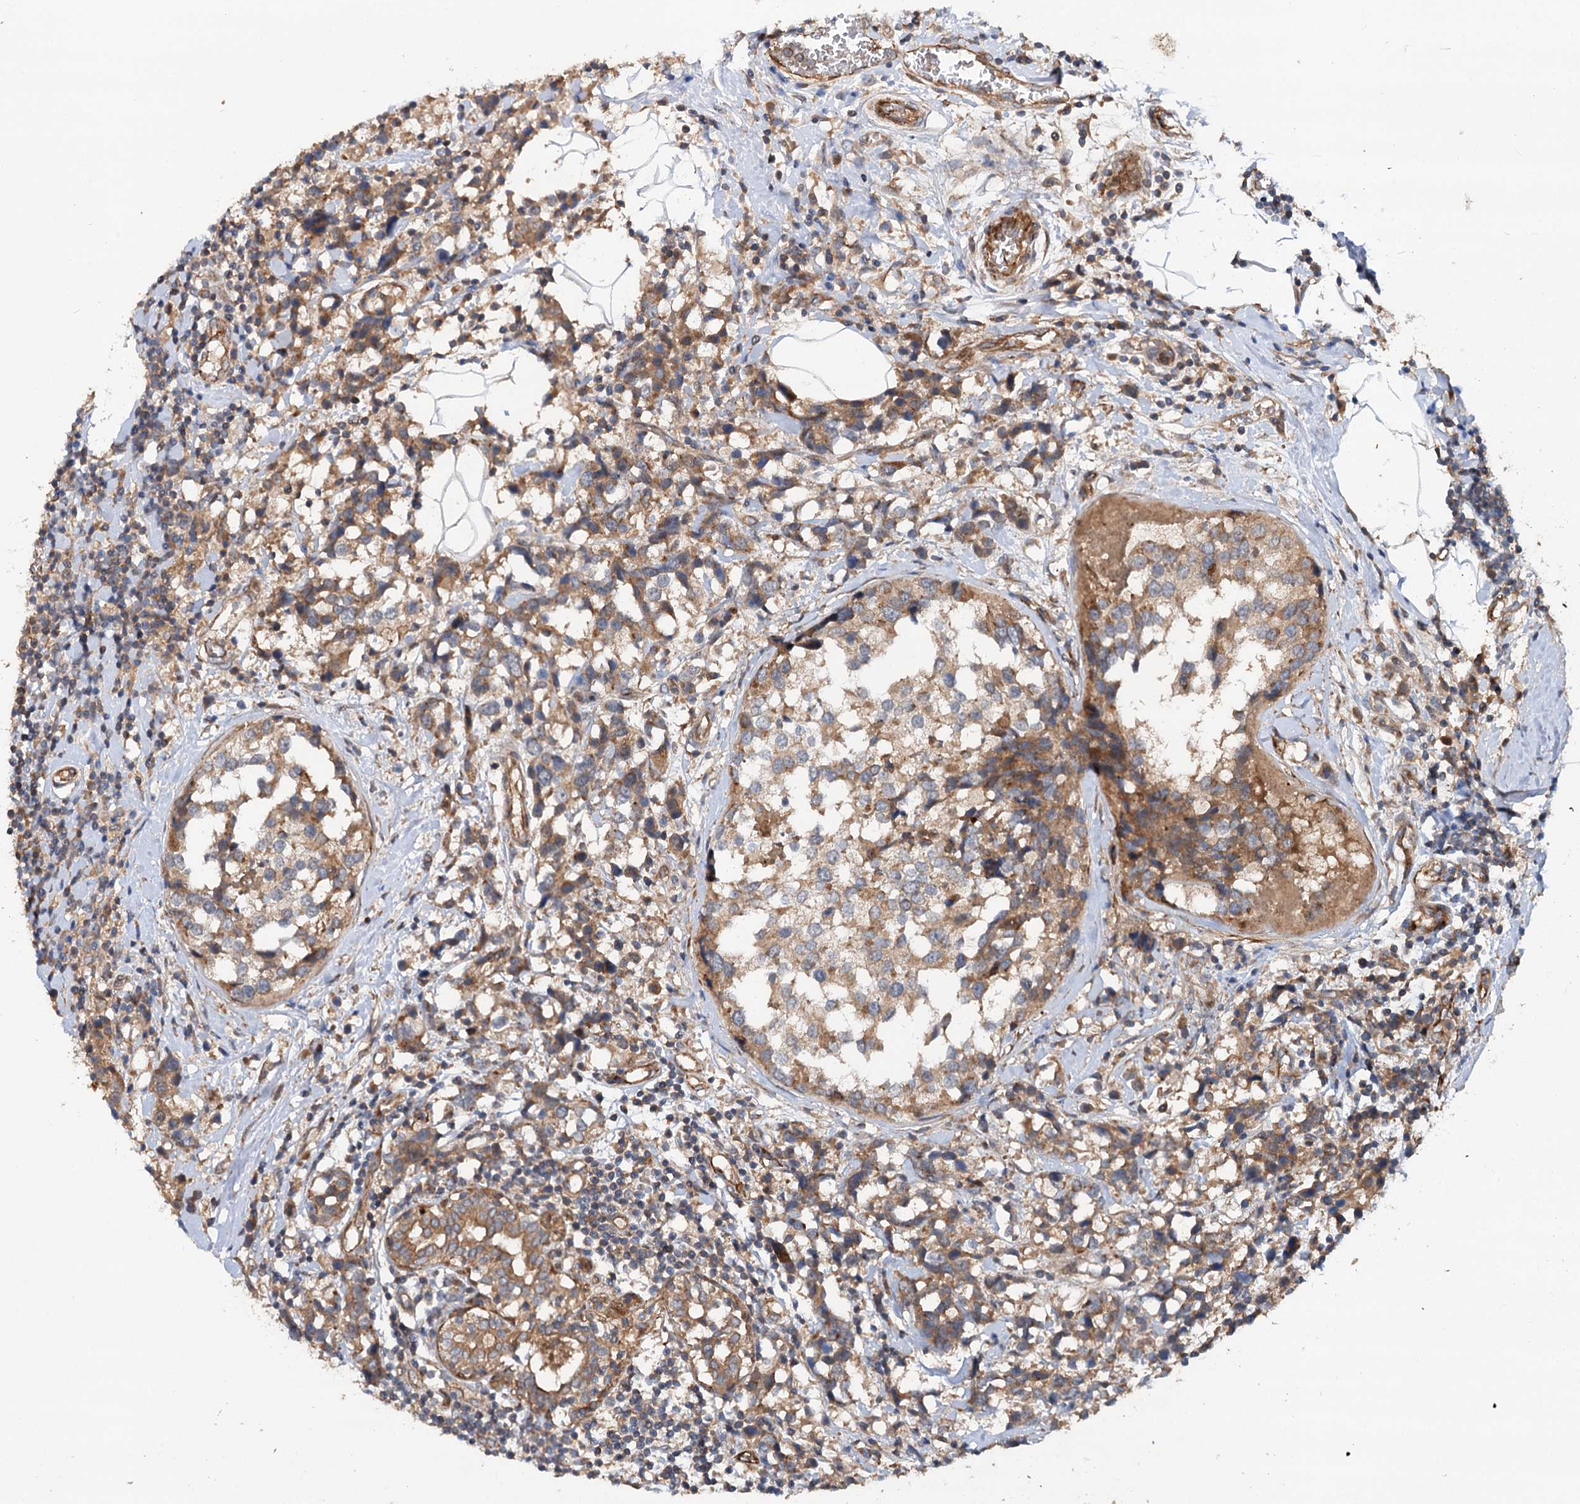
{"staining": {"intensity": "moderate", "quantity": "25%-75%", "location": "cytoplasmic/membranous"}, "tissue": "breast cancer", "cell_type": "Tumor cells", "image_type": "cancer", "snomed": [{"axis": "morphology", "description": "Lobular carcinoma"}, {"axis": "topography", "description": "Breast"}], "caption": "A medium amount of moderate cytoplasmic/membranous expression is present in about 25%-75% of tumor cells in breast cancer (lobular carcinoma) tissue.", "gene": "ADGRG4", "patient": {"sex": "female", "age": 59}}